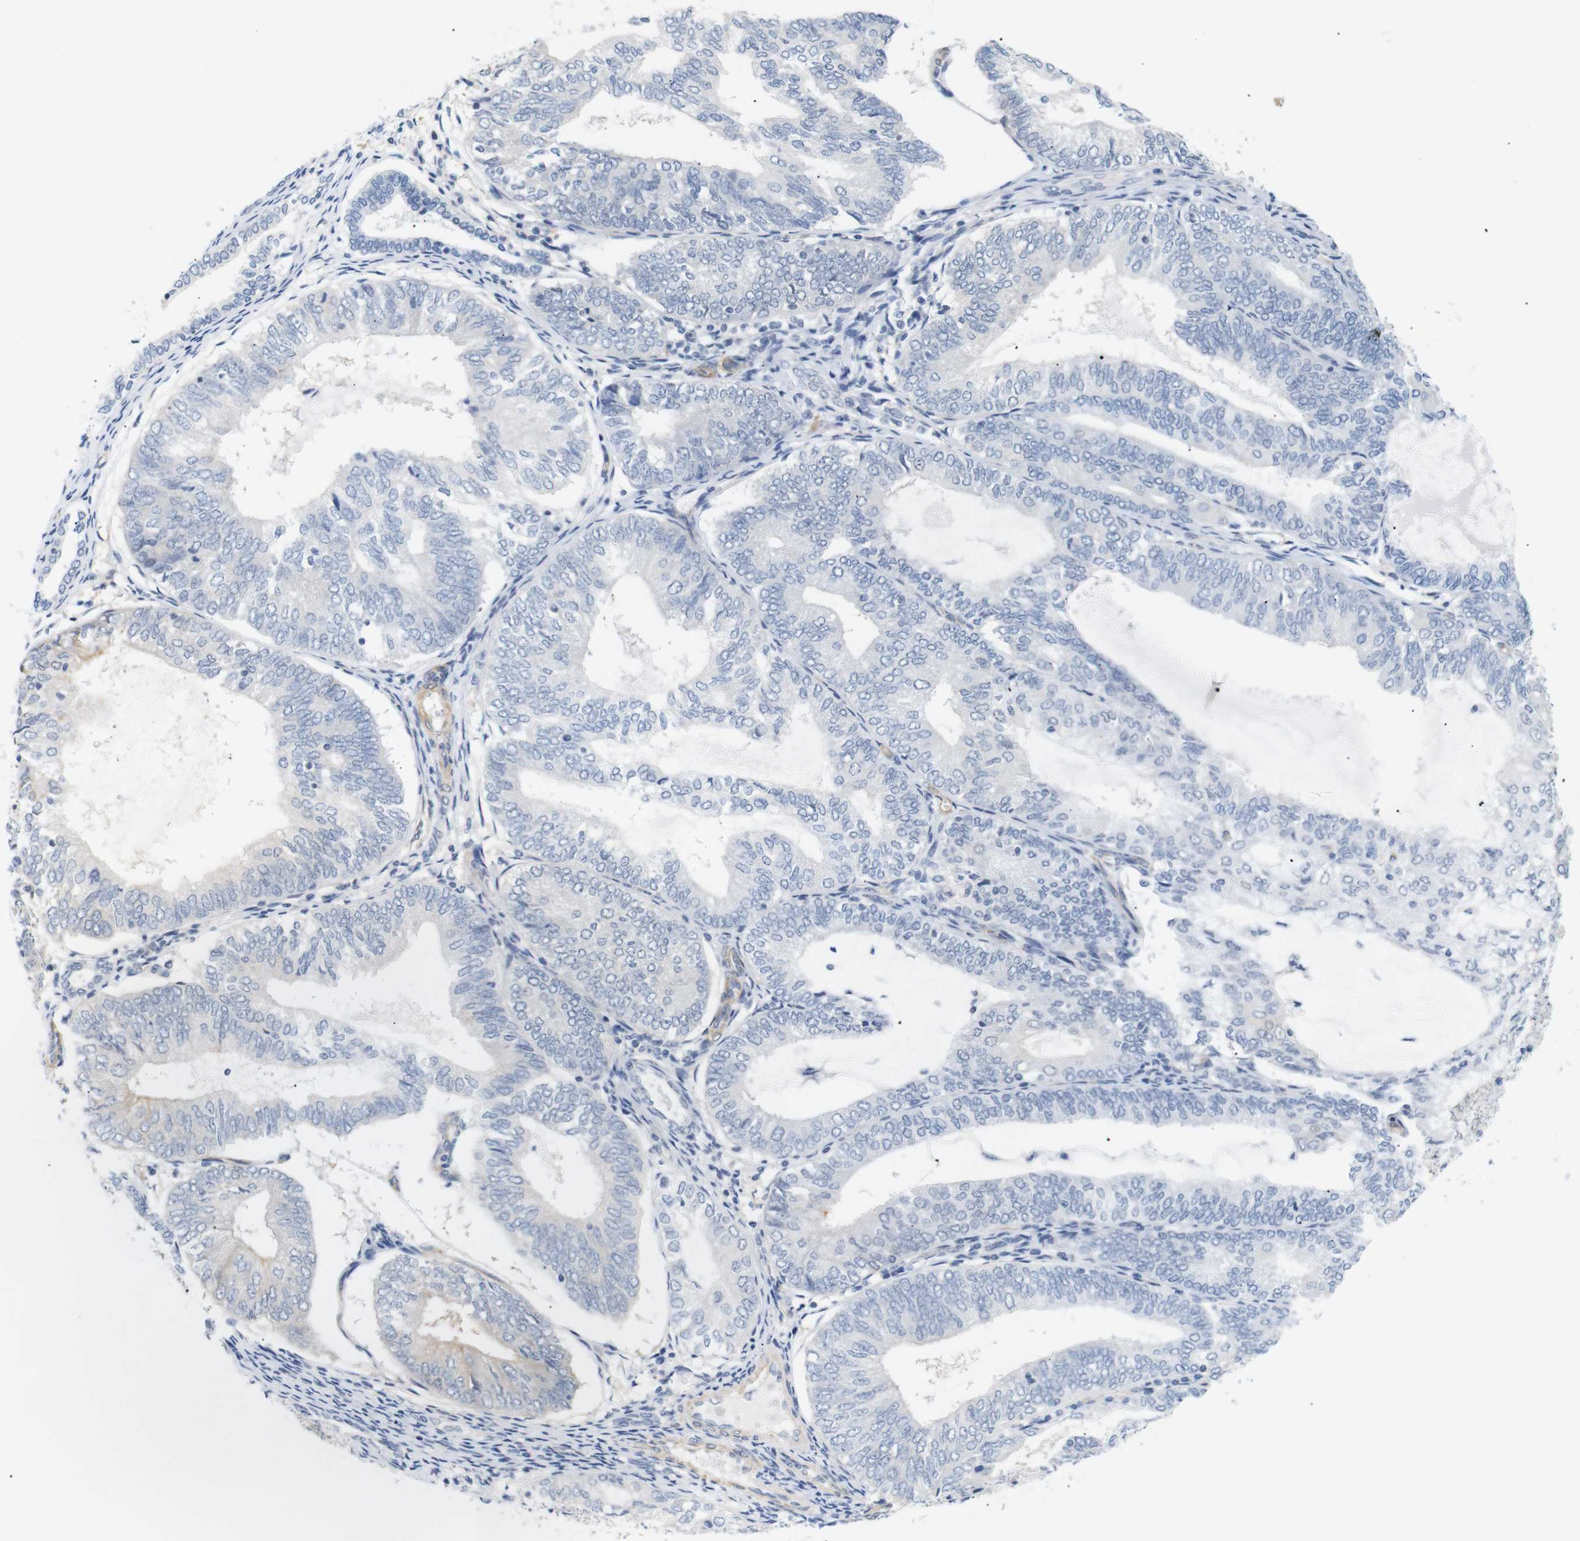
{"staining": {"intensity": "negative", "quantity": "none", "location": "none"}, "tissue": "endometrial cancer", "cell_type": "Tumor cells", "image_type": "cancer", "snomed": [{"axis": "morphology", "description": "Adenocarcinoma, NOS"}, {"axis": "topography", "description": "Endometrium"}], "caption": "An immunohistochemistry (IHC) image of endometrial adenocarcinoma is shown. There is no staining in tumor cells of endometrial adenocarcinoma.", "gene": "STMN3", "patient": {"sex": "female", "age": 81}}